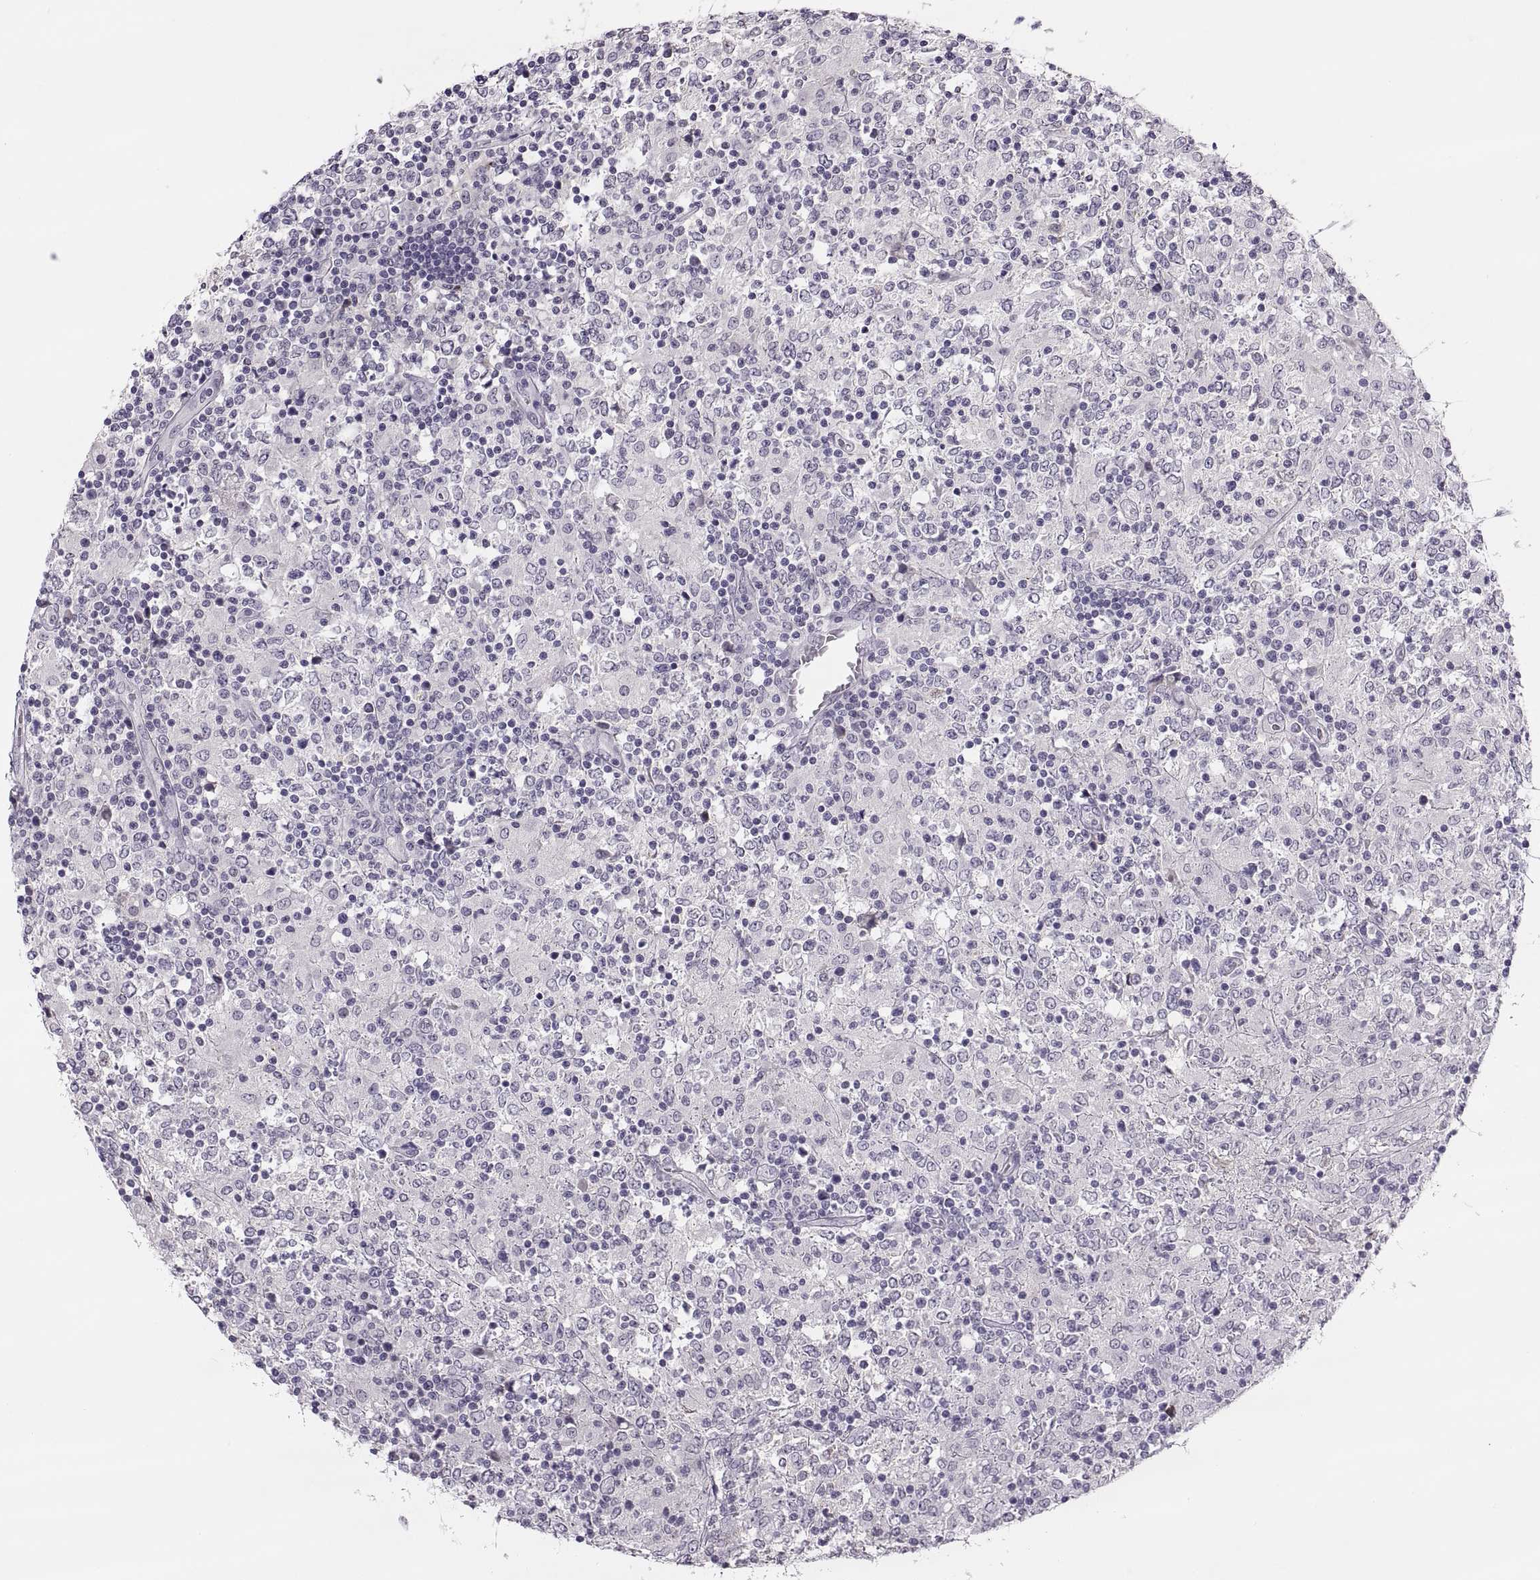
{"staining": {"intensity": "negative", "quantity": "none", "location": "none"}, "tissue": "lymphoma", "cell_type": "Tumor cells", "image_type": "cancer", "snomed": [{"axis": "morphology", "description": "Malignant lymphoma, non-Hodgkin's type, High grade"}, {"axis": "topography", "description": "Lymph node"}], "caption": "Human lymphoma stained for a protein using IHC shows no positivity in tumor cells.", "gene": "CHCT1", "patient": {"sex": "female", "age": 84}}